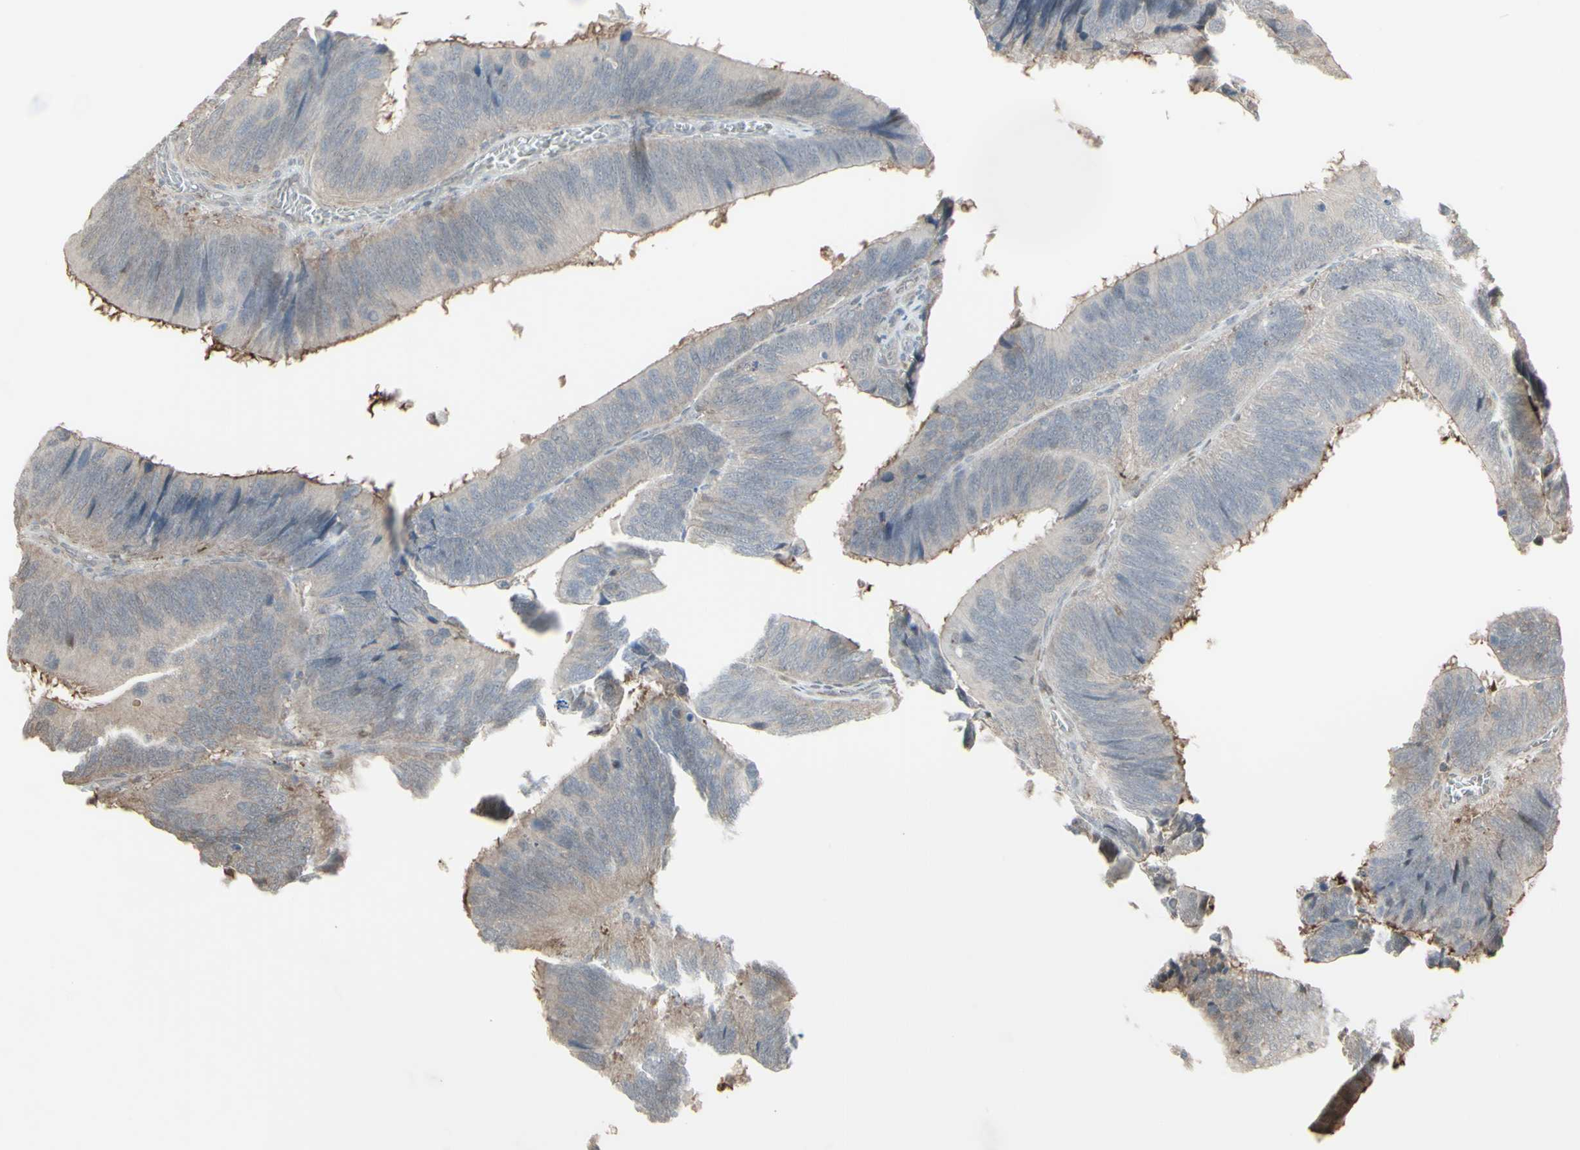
{"staining": {"intensity": "negative", "quantity": "none", "location": "none"}, "tissue": "colorectal cancer", "cell_type": "Tumor cells", "image_type": "cancer", "snomed": [{"axis": "morphology", "description": "Adenocarcinoma, NOS"}, {"axis": "topography", "description": "Colon"}], "caption": "Image shows no protein staining in tumor cells of colorectal adenocarcinoma tissue.", "gene": "CD33", "patient": {"sex": "male", "age": 72}}